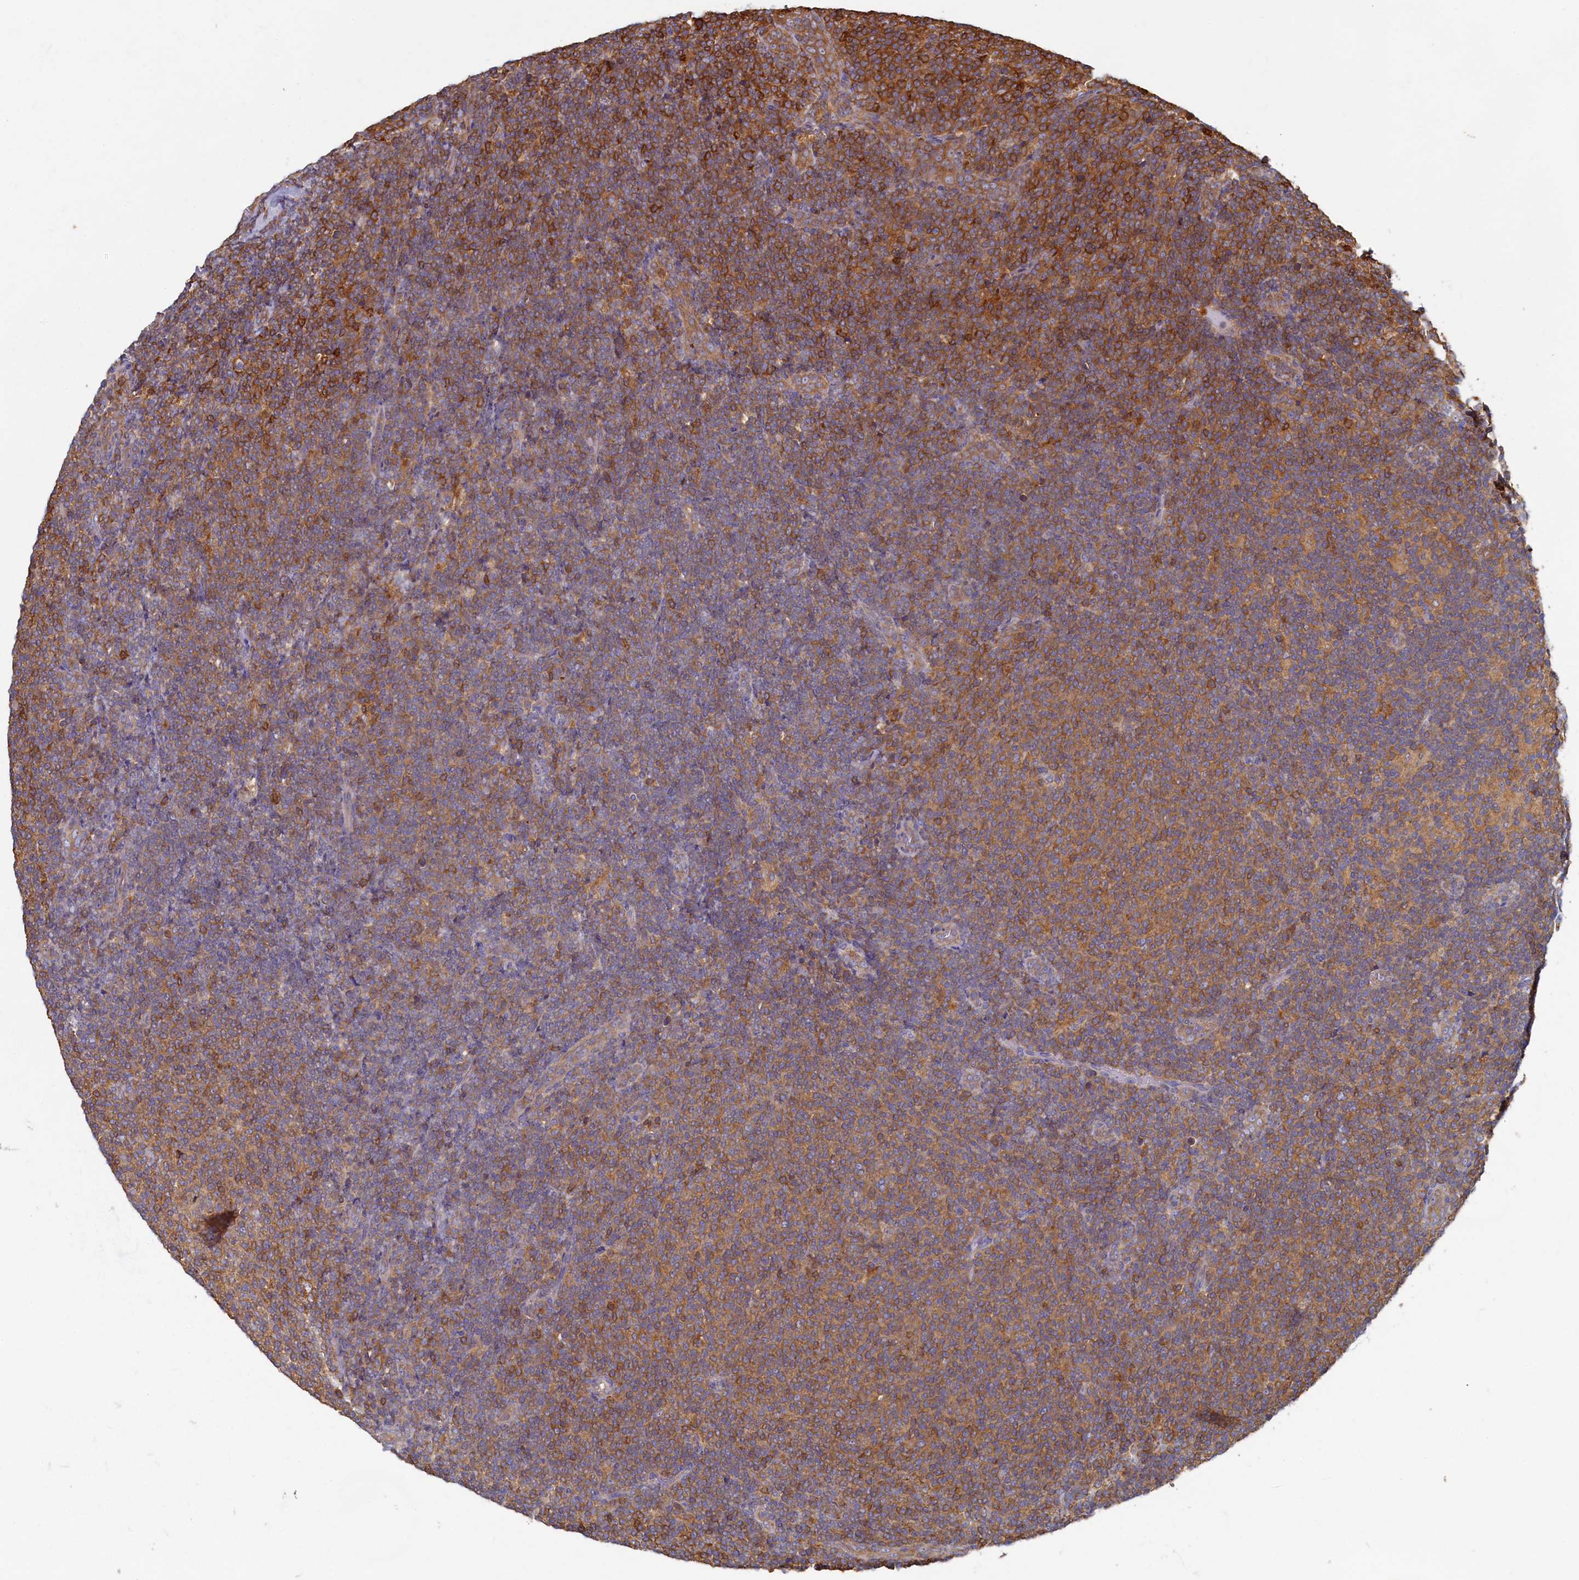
{"staining": {"intensity": "moderate", "quantity": ">75%", "location": "cytoplasmic/membranous"}, "tissue": "lymphoma", "cell_type": "Tumor cells", "image_type": "cancer", "snomed": [{"axis": "morphology", "description": "Malignant lymphoma, non-Hodgkin's type, Low grade"}, {"axis": "topography", "description": "Lymph node"}], "caption": "Immunohistochemistry (IHC) (DAB (3,3'-diaminobenzidine)) staining of malignant lymphoma, non-Hodgkin's type (low-grade) exhibits moderate cytoplasmic/membranous protein expression in approximately >75% of tumor cells.", "gene": "TIMM8B", "patient": {"sex": "male", "age": 66}}